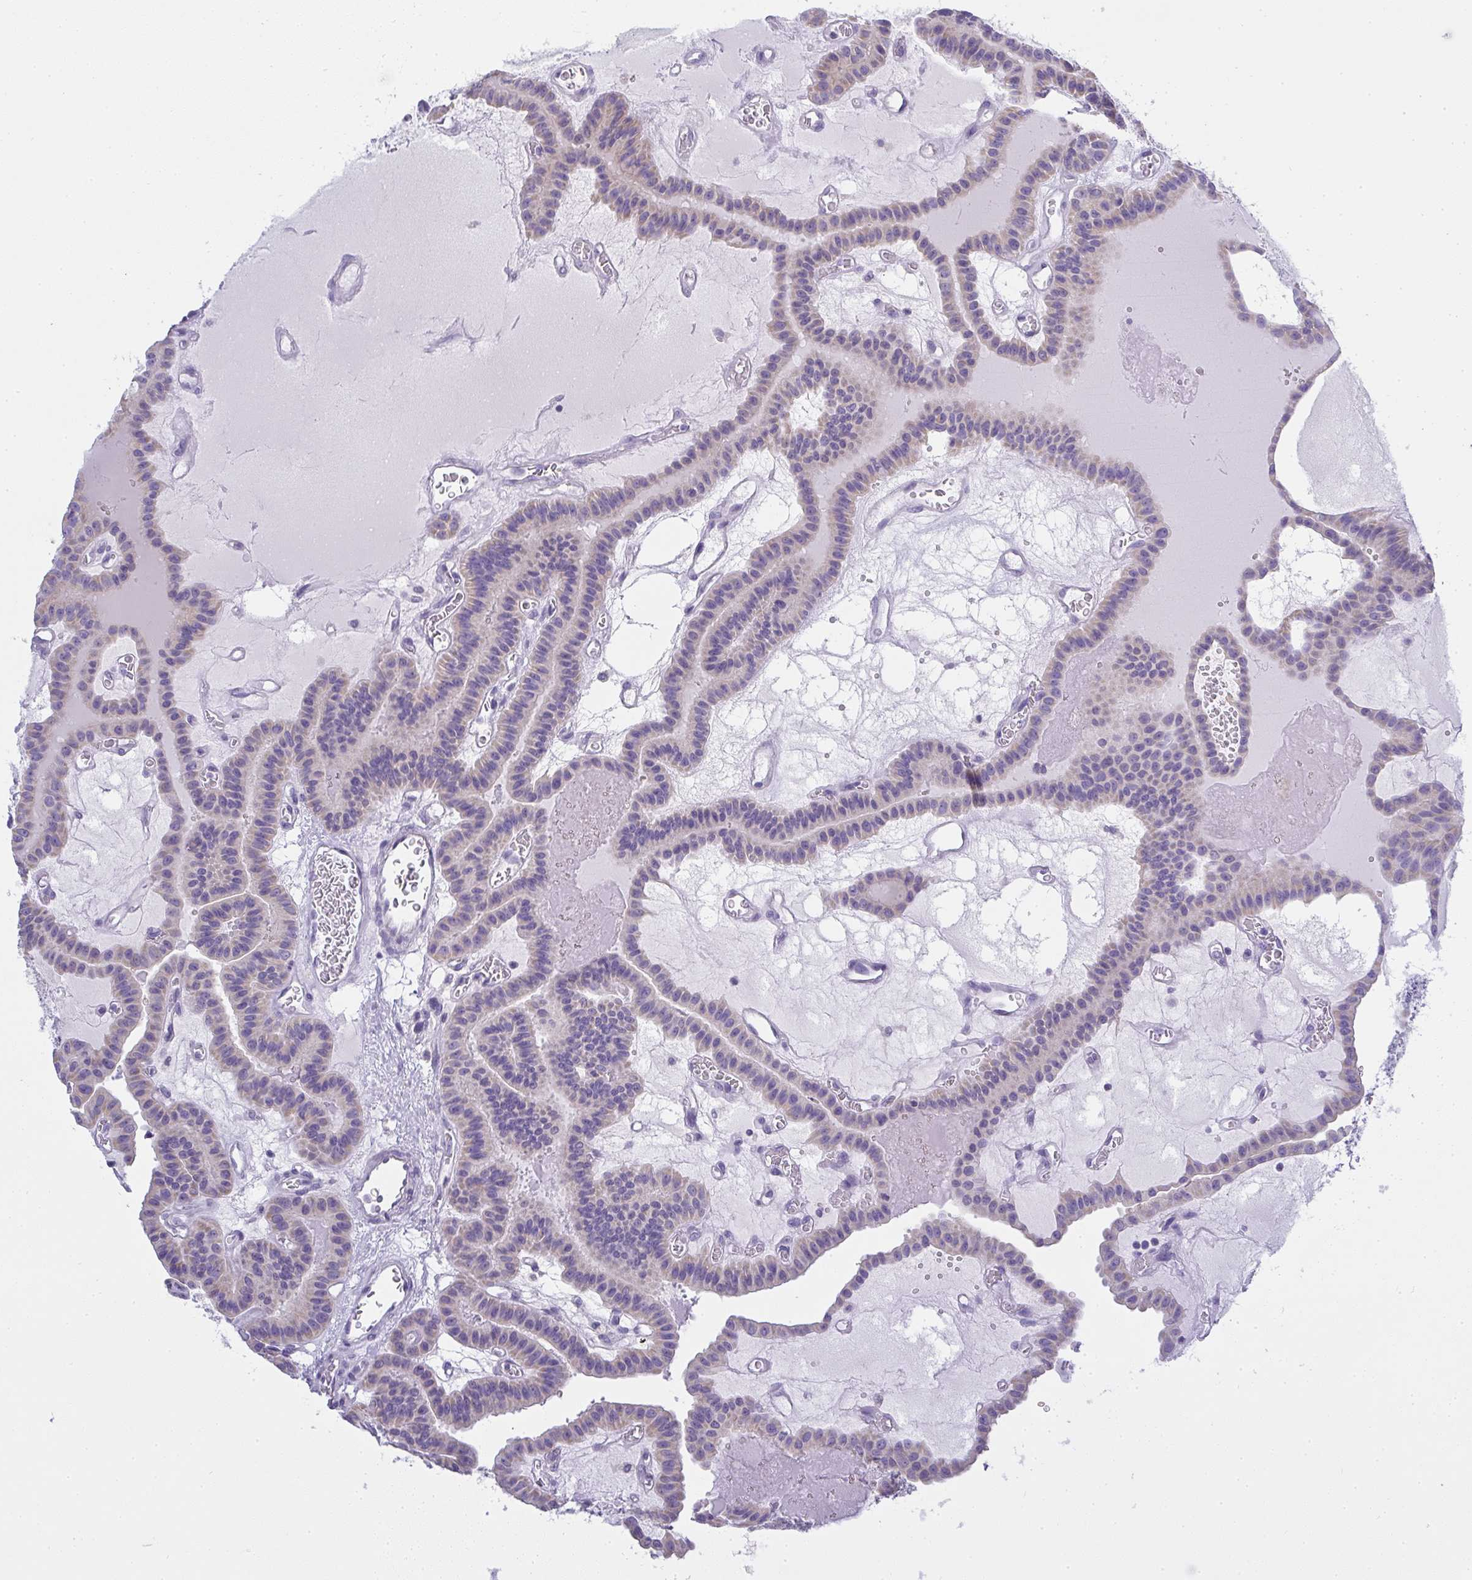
{"staining": {"intensity": "negative", "quantity": "none", "location": "none"}, "tissue": "thyroid cancer", "cell_type": "Tumor cells", "image_type": "cancer", "snomed": [{"axis": "morphology", "description": "Papillary adenocarcinoma, NOS"}, {"axis": "topography", "description": "Thyroid gland"}], "caption": "High power microscopy image of an IHC photomicrograph of thyroid papillary adenocarcinoma, revealing no significant positivity in tumor cells.", "gene": "GSDMB", "patient": {"sex": "male", "age": 87}}